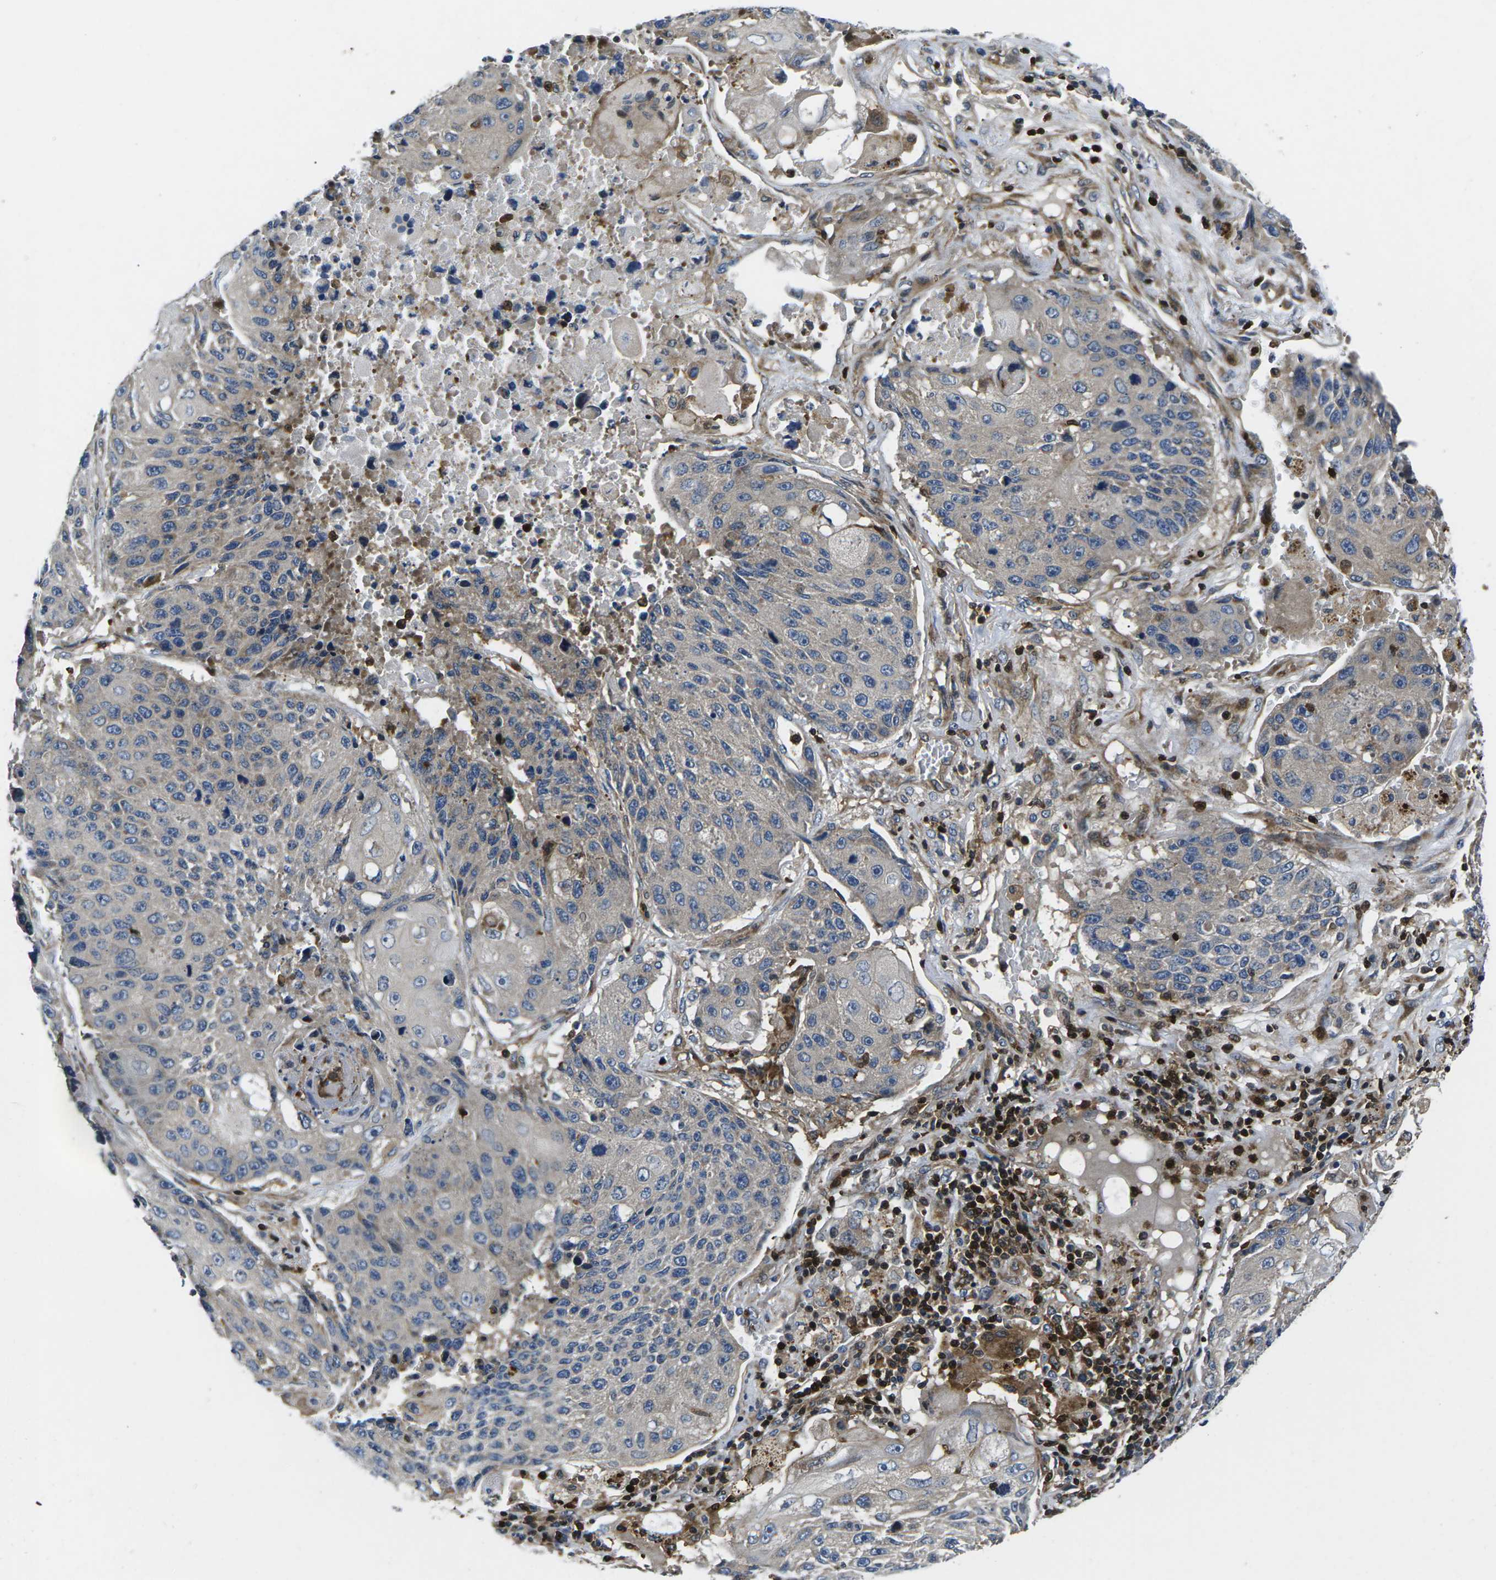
{"staining": {"intensity": "weak", "quantity": "25%-75%", "location": "cytoplasmic/membranous"}, "tissue": "lung cancer", "cell_type": "Tumor cells", "image_type": "cancer", "snomed": [{"axis": "morphology", "description": "Squamous cell carcinoma, NOS"}, {"axis": "topography", "description": "Lung"}], "caption": "Lung cancer stained for a protein (brown) exhibits weak cytoplasmic/membranous positive expression in about 25%-75% of tumor cells.", "gene": "PLCE1", "patient": {"sex": "male", "age": 61}}